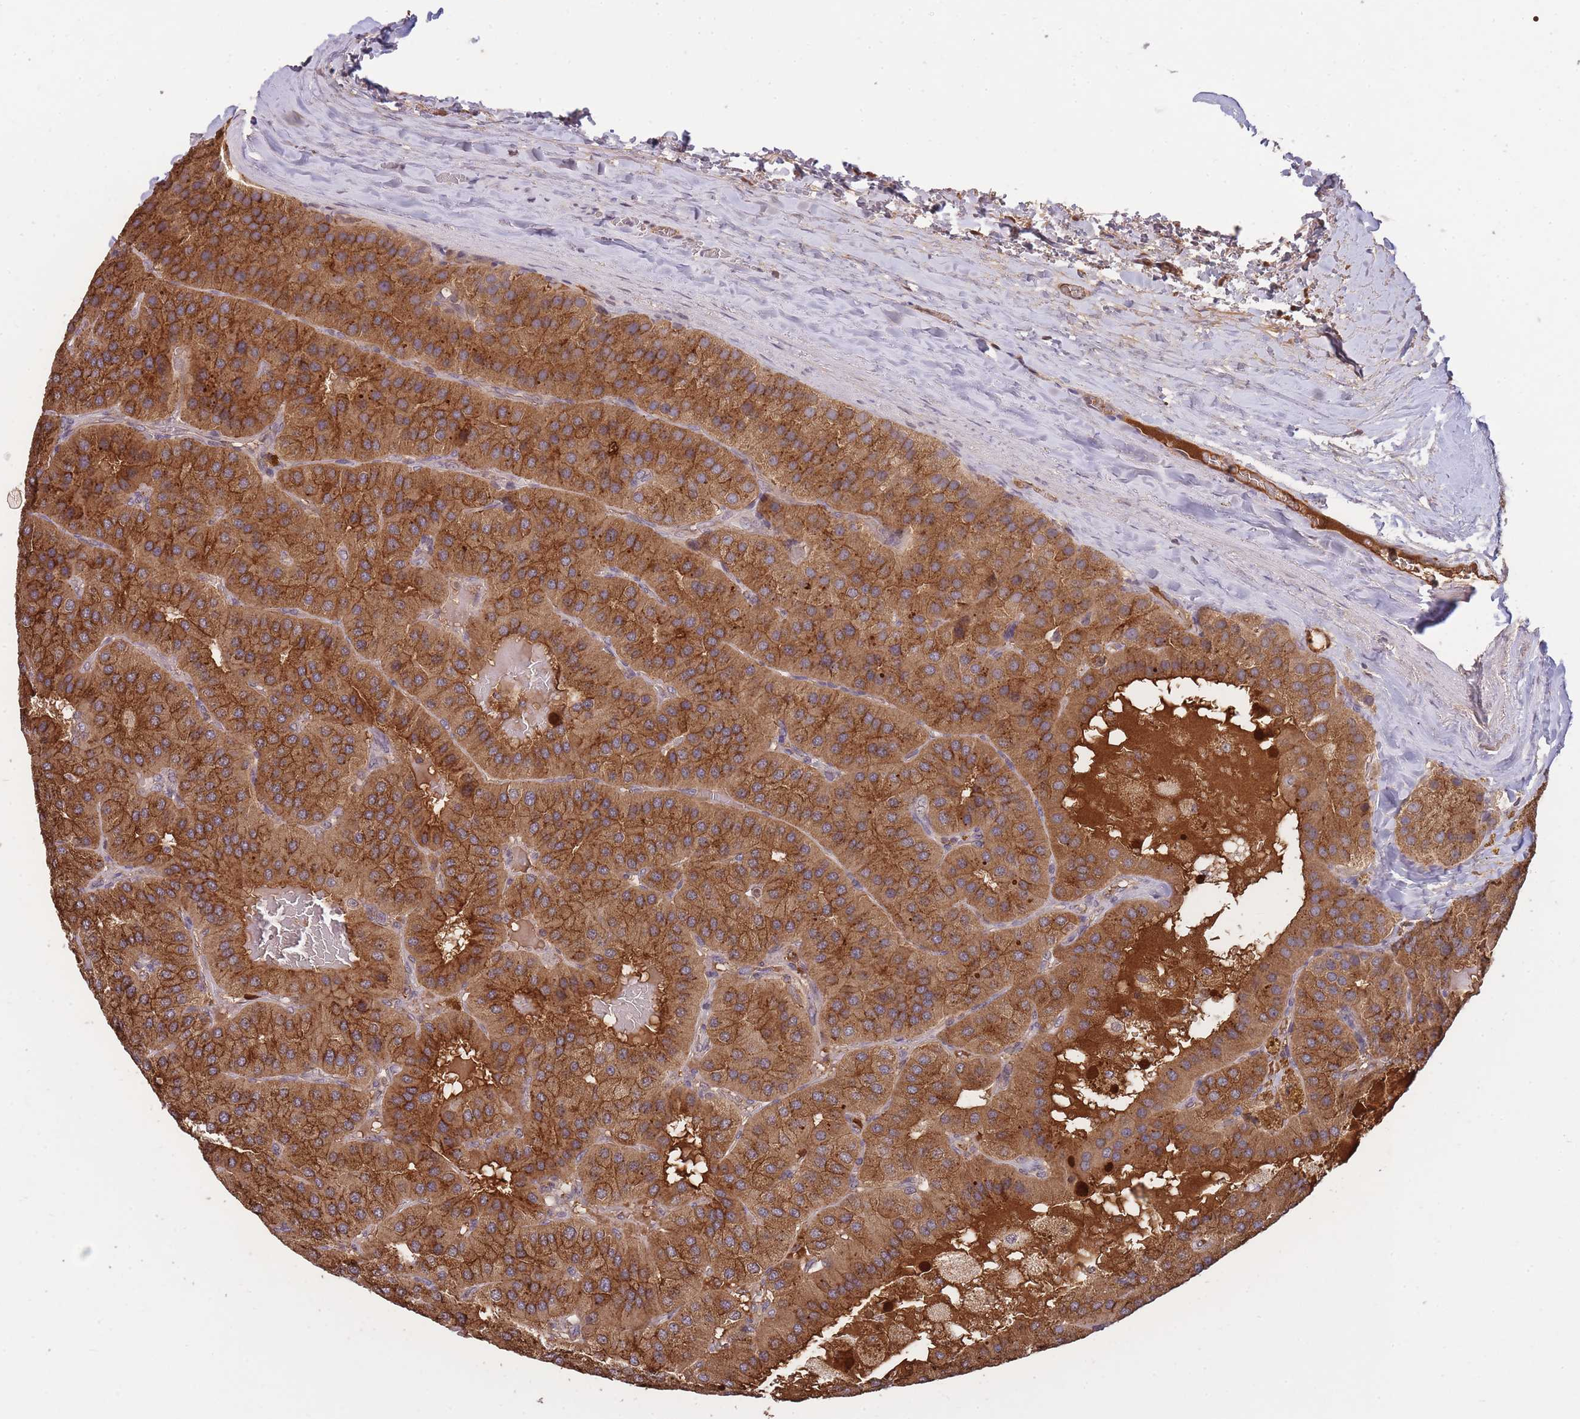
{"staining": {"intensity": "strong", "quantity": ">75%", "location": "cytoplasmic/membranous"}, "tissue": "parathyroid gland", "cell_type": "Glandular cells", "image_type": "normal", "snomed": [{"axis": "morphology", "description": "Normal tissue, NOS"}, {"axis": "morphology", "description": "Adenoma, NOS"}, {"axis": "topography", "description": "Parathyroid gland"}], "caption": "Immunohistochemistry (IHC) of benign parathyroid gland demonstrates high levels of strong cytoplasmic/membranous positivity in approximately >75% of glandular cells.", "gene": "RALGDS", "patient": {"sex": "female", "age": 86}}